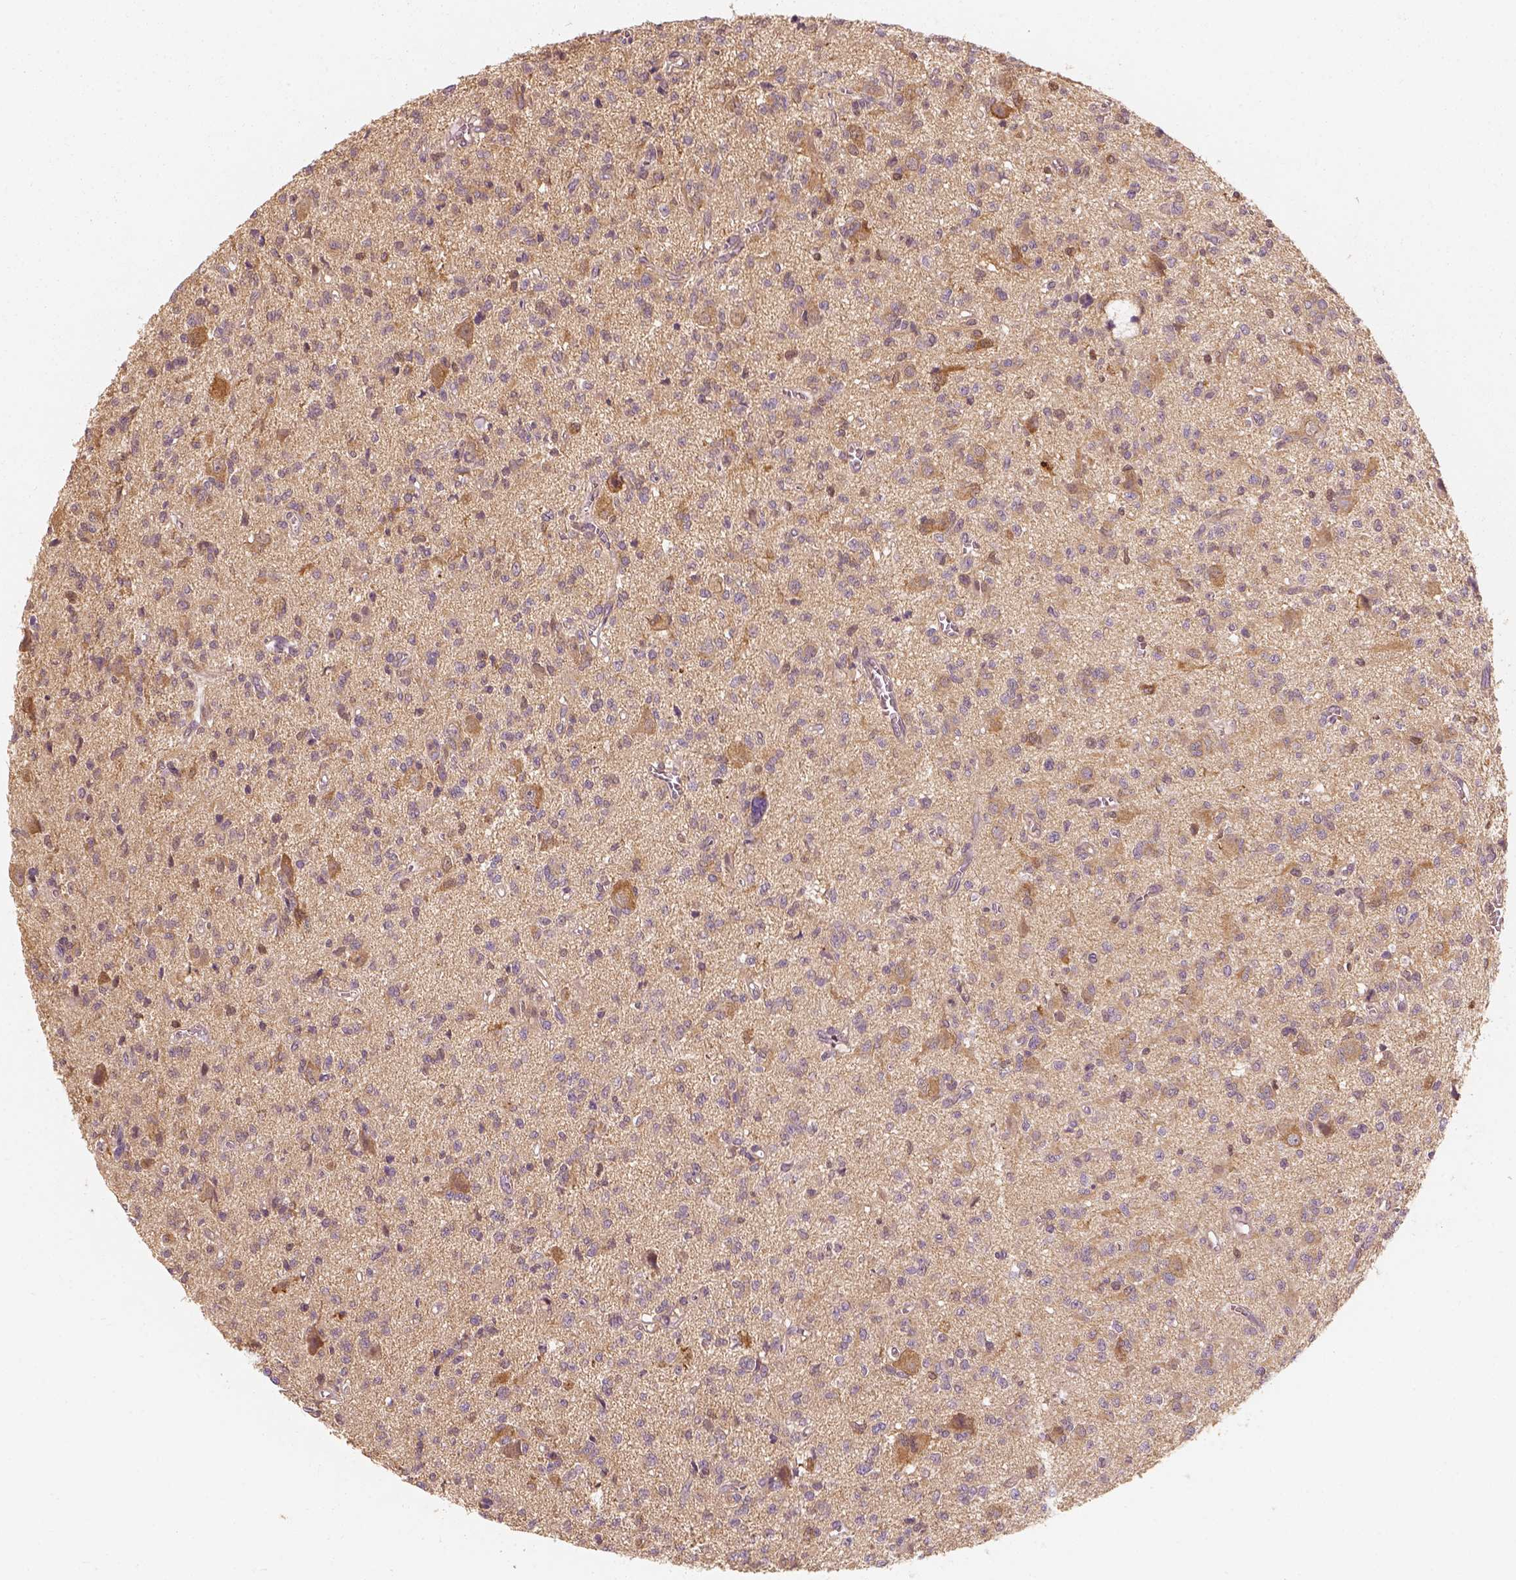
{"staining": {"intensity": "weak", "quantity": "<25%", "location": "cytoplasmic/membranous"}, "tissue": "glioma", "cell_type": "Tumor cells", "image_type": "cancer", "snomed": [{"axis": "morphology", "description": "Glioma, malignant, Low grade"}, {"axis": "topography", "description": "Brain"}], "caption": "The immunohistochemistry image has no significant positivity in tumor cells of glioma tissue.", "gene": "SQSTM1", "patient": {"sex": "male", "age": 64}}